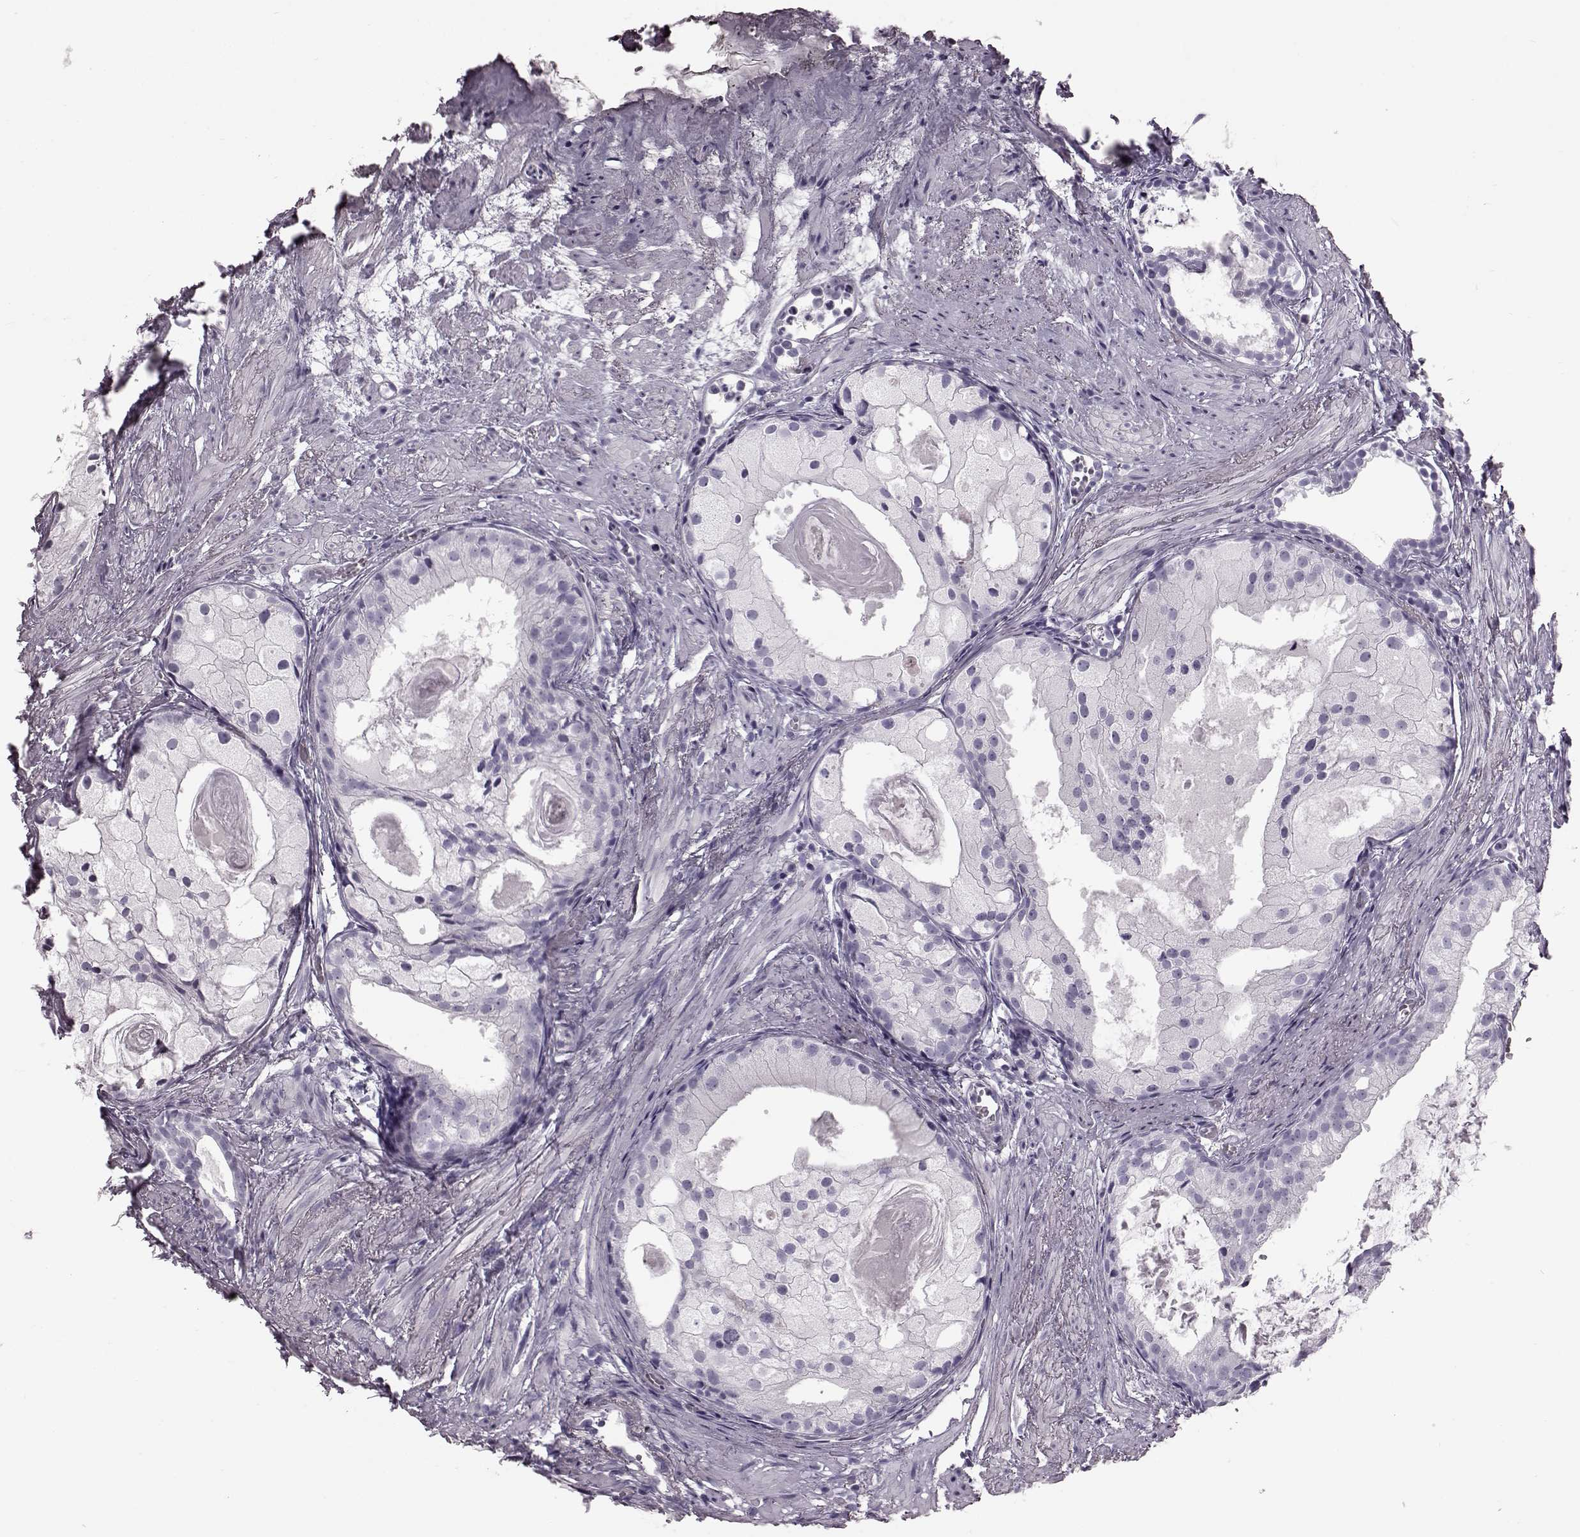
{"staining": {"intensity": "negative", "quantity": "none", "location": "none"}, "tissue": "prostate cancer", "cell_type": "Tumor cells", "image_type": "cancer", "snomed": [{"axis": "morphology", "description": "Adenocarcinoma, High grade"}, {"axis": "topography", "description": "Prostate"}], "caption": "Immunohistochemical staining of adenocarcinoma (high-grade) (prostate) reveals no significant expression in tumor cells. Brightfield microscopy of immunohistochemistry (IHC) stained with DAB (3,3'-diaminobenzidine) (brown) and hematoxylin (blue), captured at high magnification.", "gene": "TCHHL1", "patient": {"sex": "male", "age": 85}}